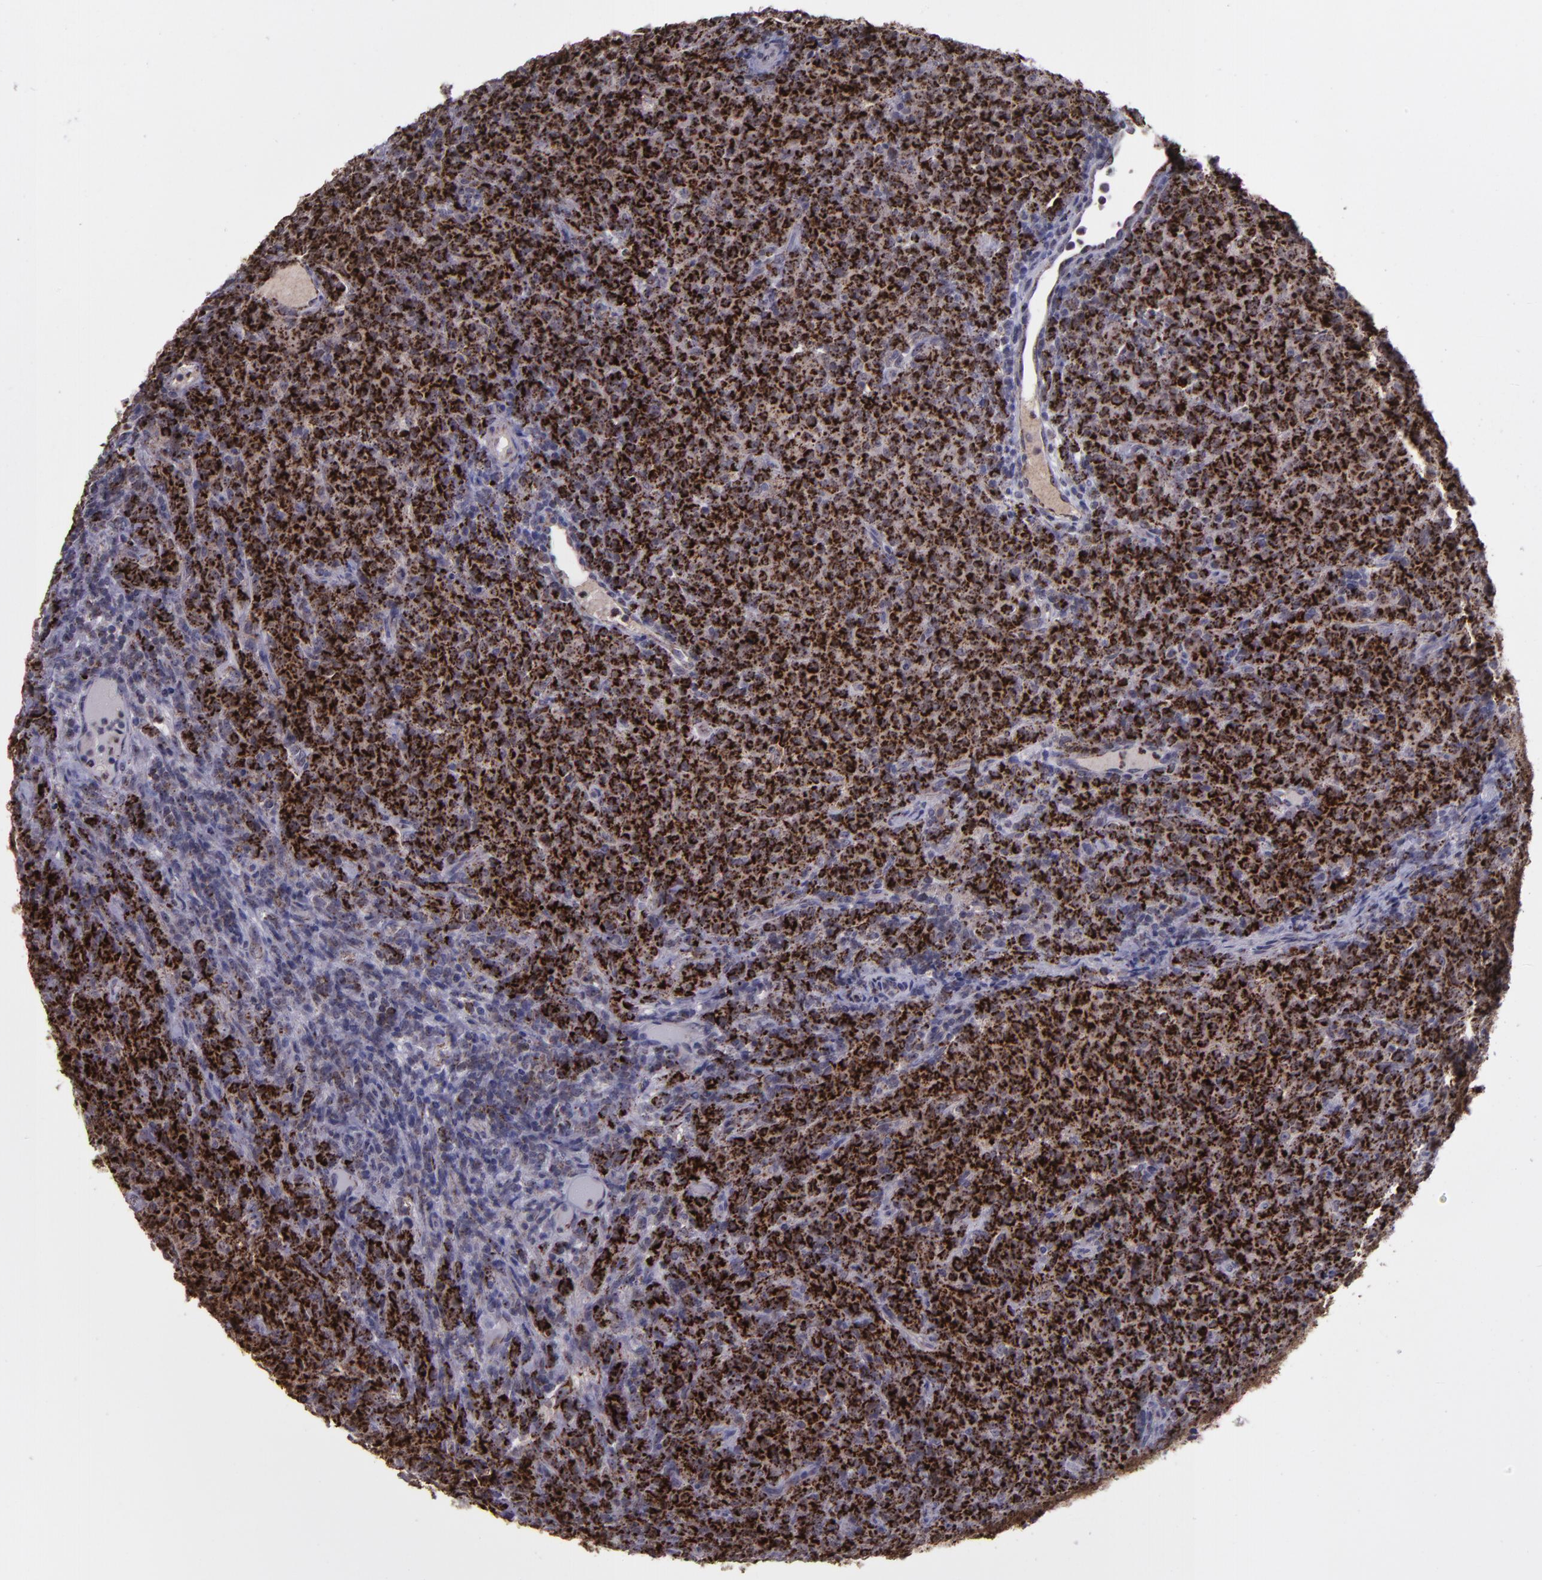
{"staining": {"intensity": "strong", "quantity": ">75%", "location": "cytoplasmic/membranous"}, "tissue": "lymphoma", "cell_type": "Tumor cells", "image_type": "cancer", "snomed": [{"axis": "morphology", "description": "Malignant lymphoma, non-Hodgkin's type, High grade"}, {"axis": "topography", "description": "Tonsil"}], "caption": "Malignant lymphoma, non-Hodgkin's type (high-grade) tissue displays strong cytoplasmic/membranous positivity in about >75% of tumor cells (Brightfield microscopy of DAB IHC at high magnification).", "gene": "LONP1", "patient": {"sex": "female", "age": 36}}